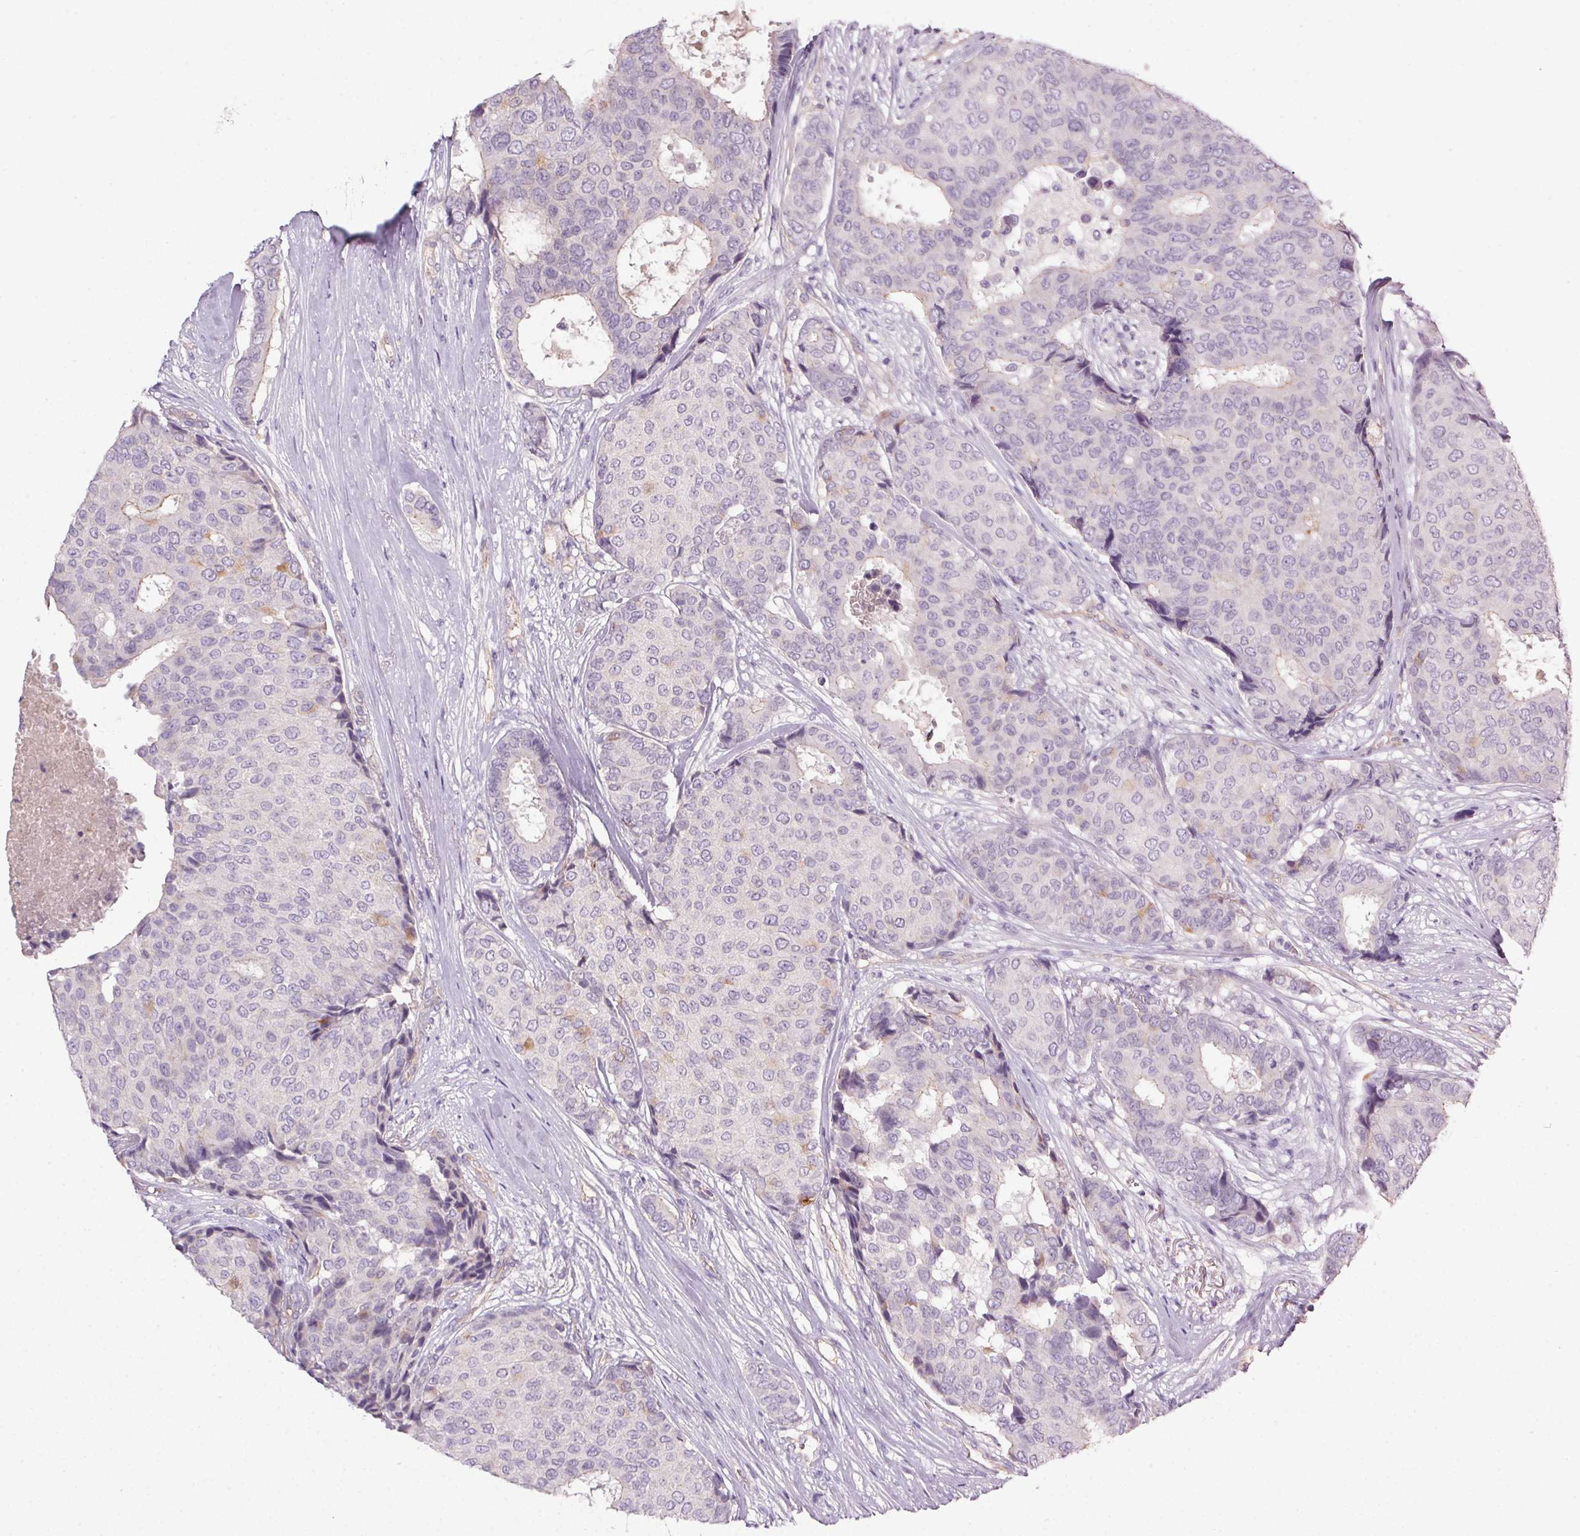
{"staining": {"intensity": "negative", "quantity": "none", "location": "none"}, "tissue": "breast cancer", "cell_type": "Tumor cells", "image_type": "cancer", "snomed": [{"axis": "morphology", "description": "Duct carcinoma"}, {"axis": "topography", "description": "Breast"}], "caption": "Immunohistochemistry histopathology image of neoplastic tissue: human breast intraductal carcinoma stained with DAB demonstrates no significant protein expression in tumor cells. (Brightfield microscopy of DAB IHC at high magnification).", "gene": "APOC4", "patient": {"sex": "female", "age": 75}}